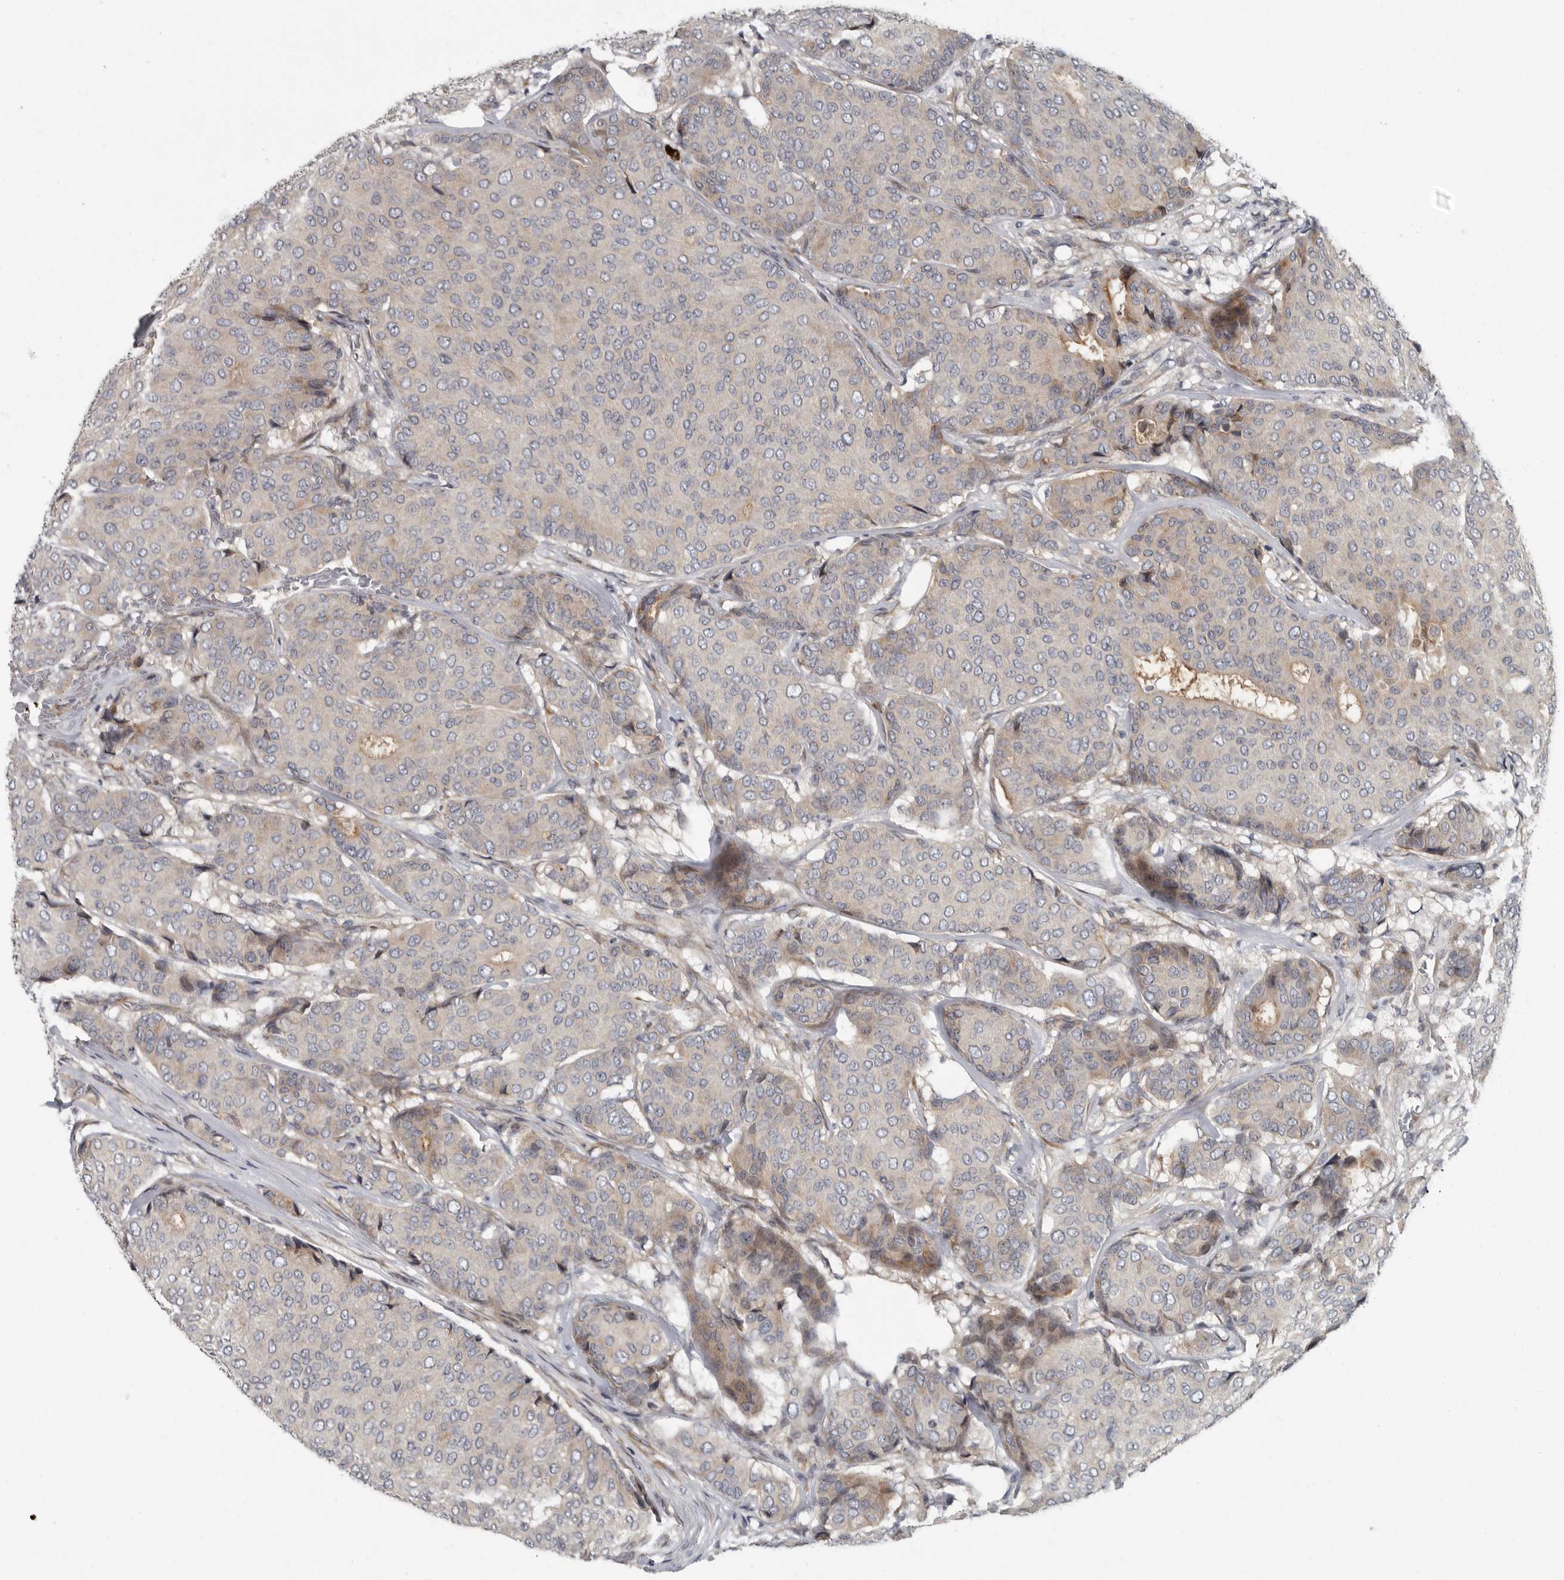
{"staining": {"intensity": "weak", "quantity": "<25%", "location": "cytoplasmic/membranous"}, "tissue": "breast cancer", "cell_type": "Tumor cells", "image_type": "cancer", "snomed": [{"axis": "morphology", "description": "Duct carcinoma"}, {"axis": "topography", "description": "Breast"}], "caption": "Tumor cells are negative for protein expression in human breast intraductal carcinoma. (Brightfield microscopy of DAB immunohistochemistry (IHC) at high magnification).", "gene": "PDCD11", "patient": {"sex": "female", "age": 75}}